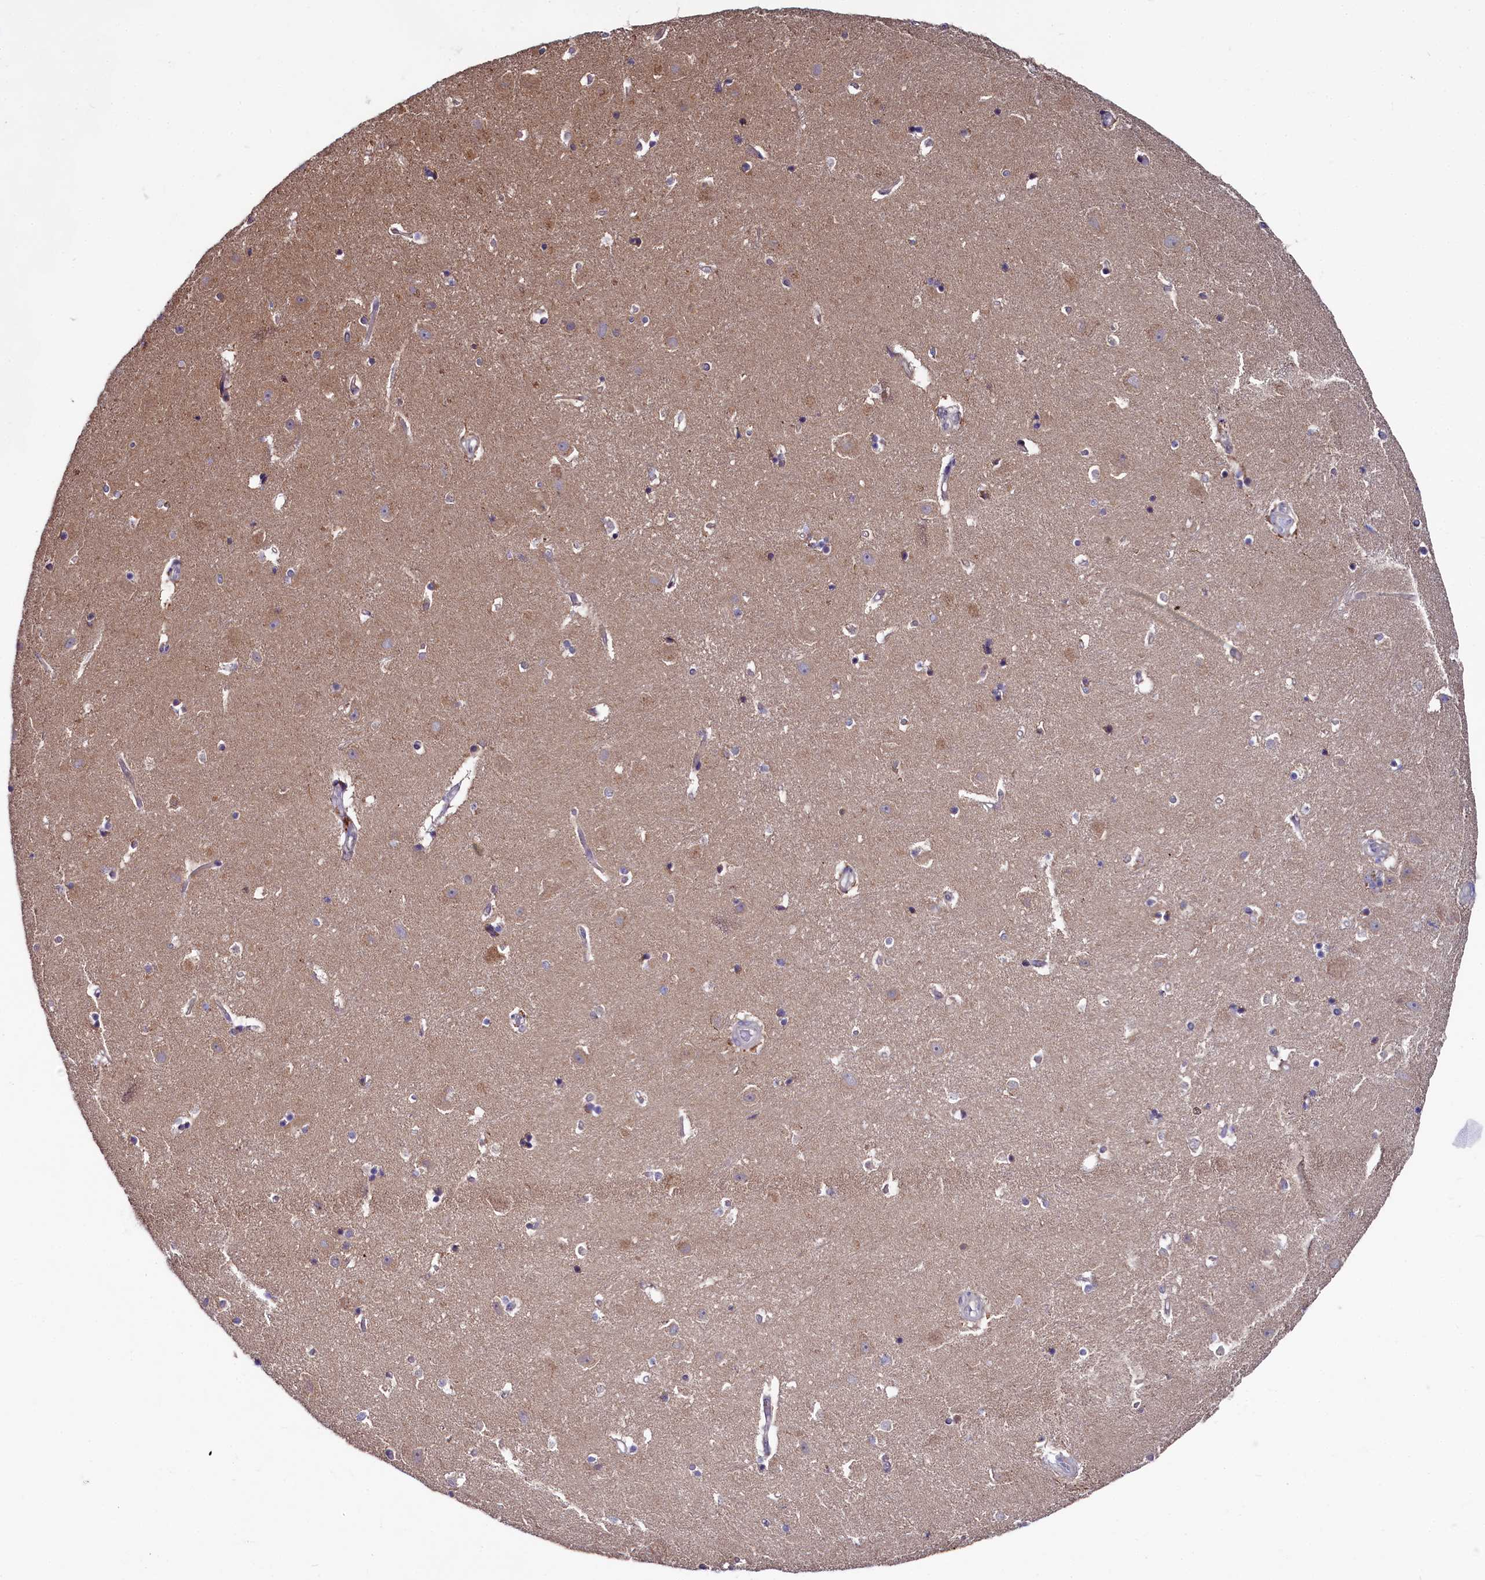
{"staining": {"intensity": "weak", "quantity": "<25%", "location": "cytoplasmic/membranous"}, "tissue": "hippocampus", "cell_type": "Glial cells", "image_type": "normal", "snomed": [{"axis": "morphology", "description": "Normal tissue, NOS"}, {"axis": "topography", "description": "Hippocampus"}], "caption": "Photomicrograph shows no significant protein expression in glial cells of unremarkable hippocampus.", "gene": "MRPL57", "patient": {"sex": "female", "age": 52}}